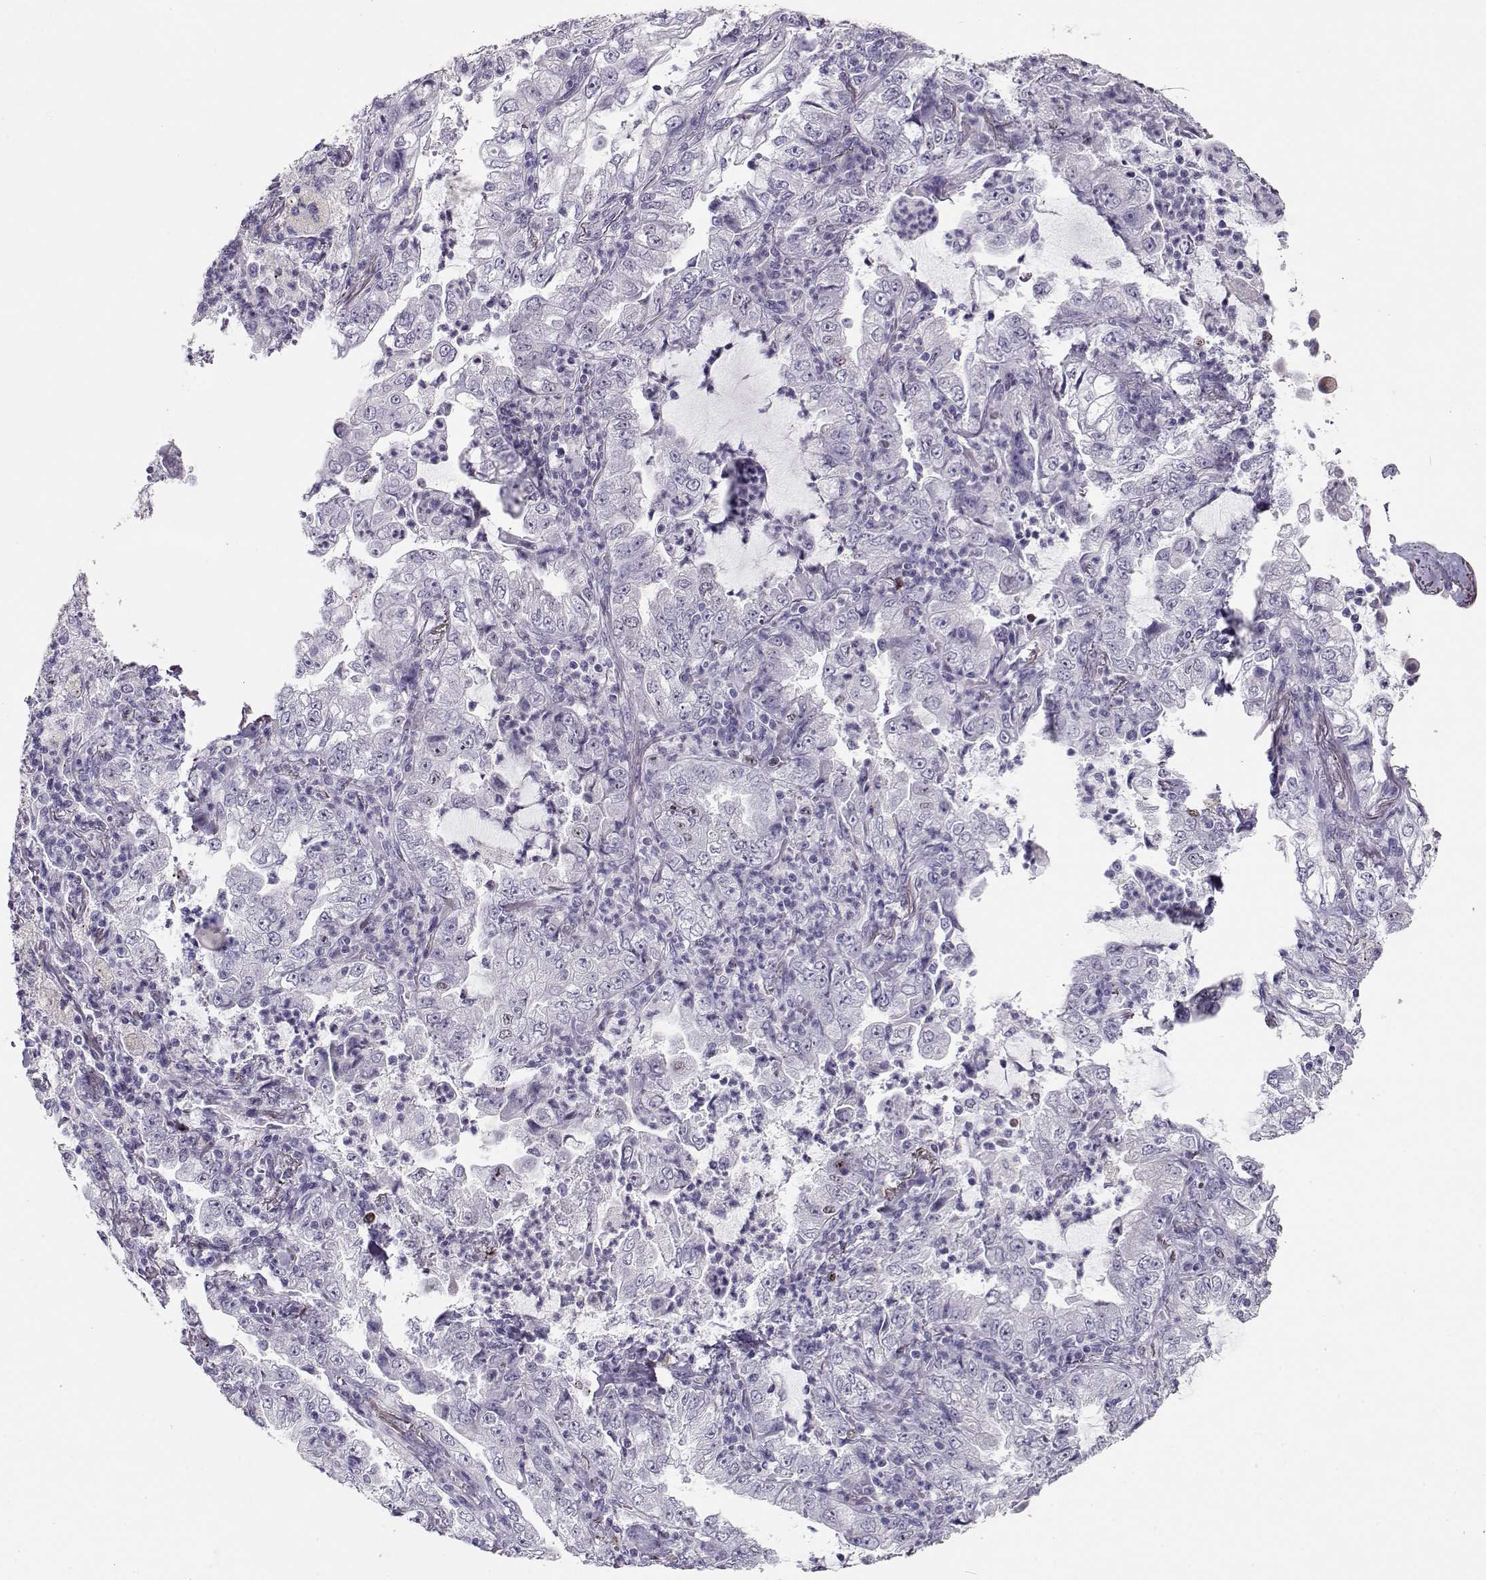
{"staining": {"intensity": "negative", "quantity": "none", "location": "none"}, "tissue": "lung cancer", "cell_type": "Tumor cells", "image_type": "cancer", "snomed": [{"axis": "morphology", "description": "Adenocarcinoma, NOS"}, {"axis": "topography", "description": "Lung"}], "caption": "Tumor cells are negative for protein expression in human lung cancer.", "gene": "NPW", "patient": {"sex": "female", "age": 73}}